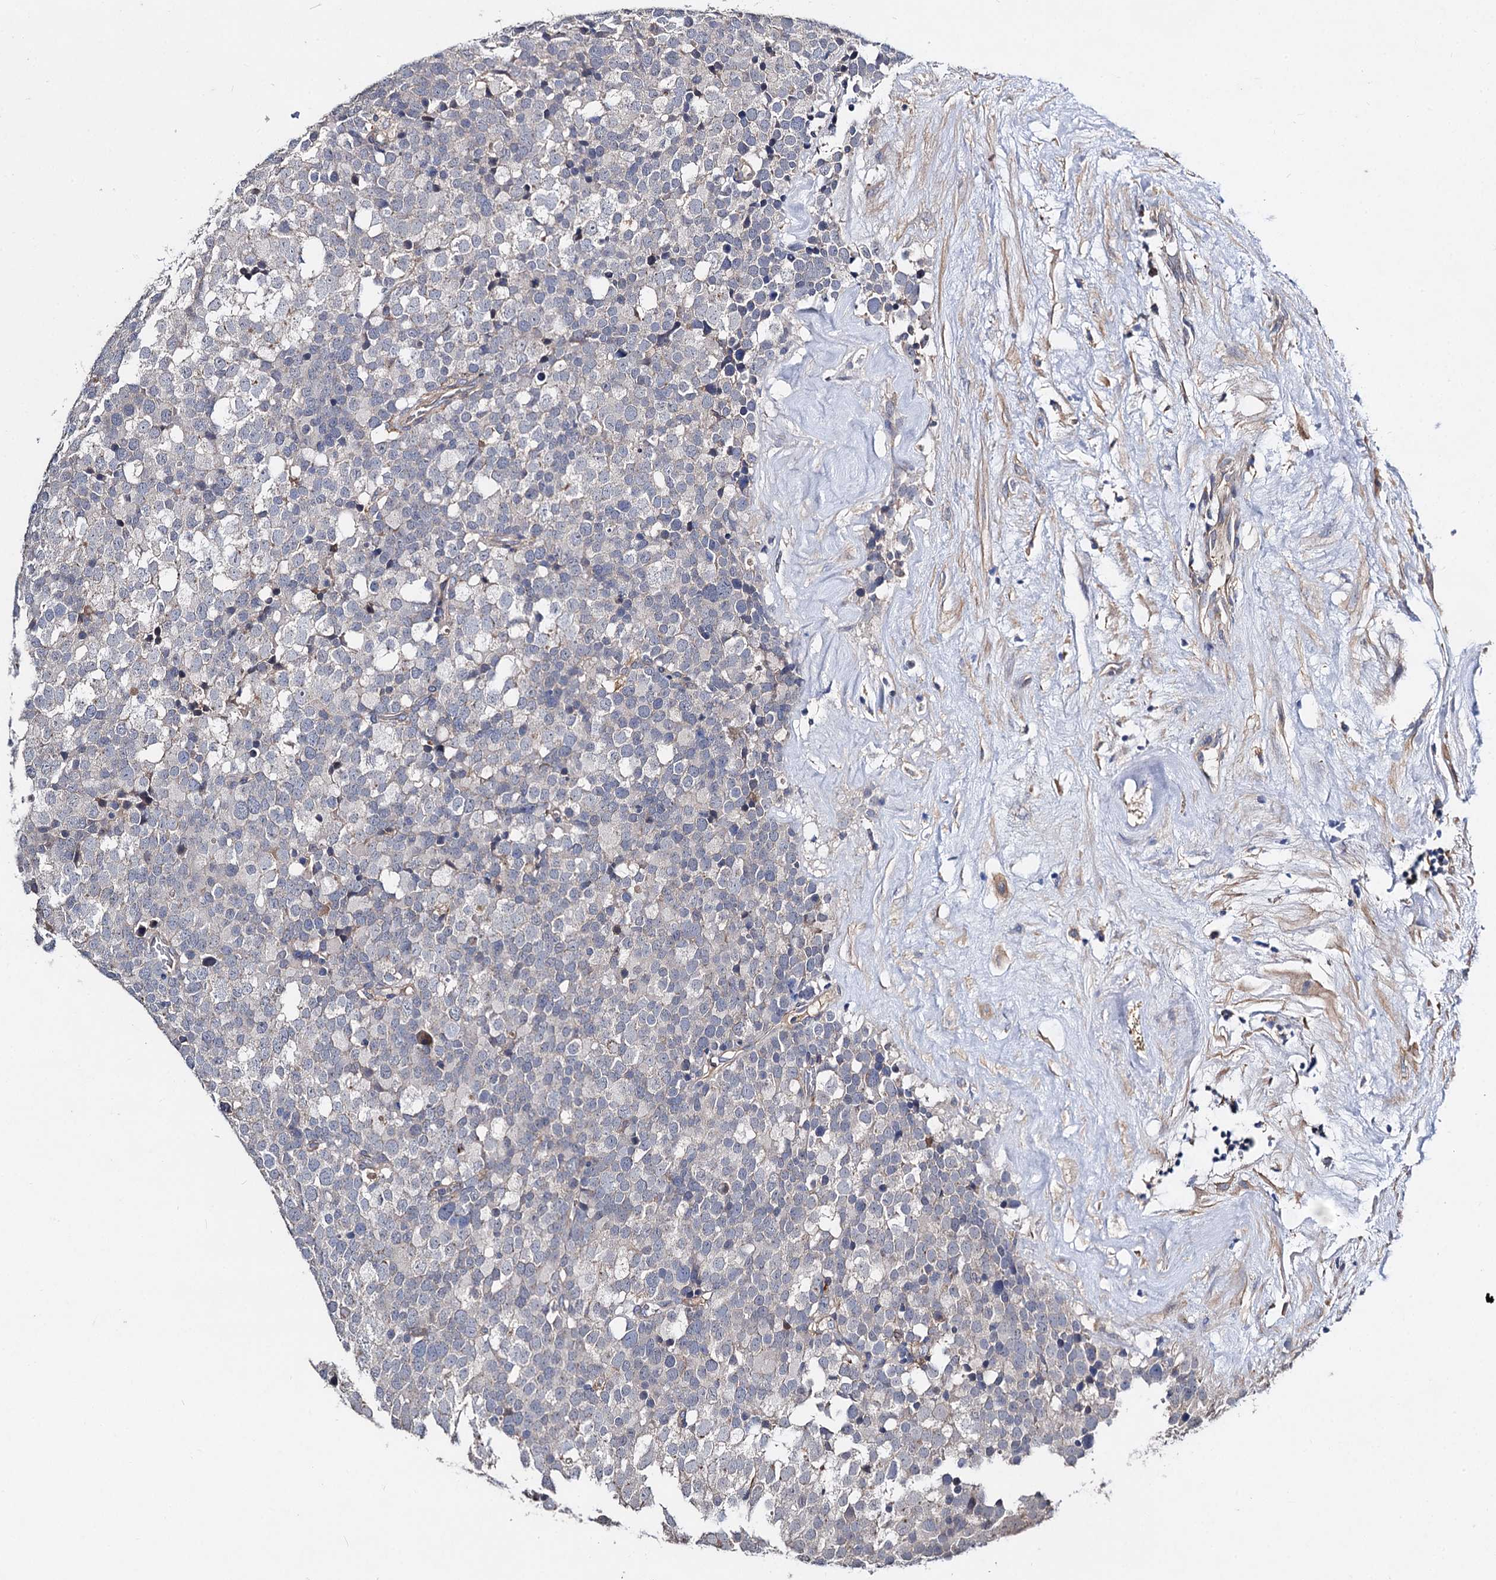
{"staining": {"intensity": "negative", "quantity": "none", "location": "none"}, "tissue": "testis cancer", "cell_type": "Tumor cells", "image_type": "cancer", "snomed": [{"axis": "morphology", "description": "Seminoma, NOS"}, {"axis": "topography", "description": "Testis"}], "caption": "This is a histopathology image of IHC staining of testis seminoma, which shows no staining in tumor cells.", "gene": "HVCN1", "patient": {"sex": "male", "age": 71}}